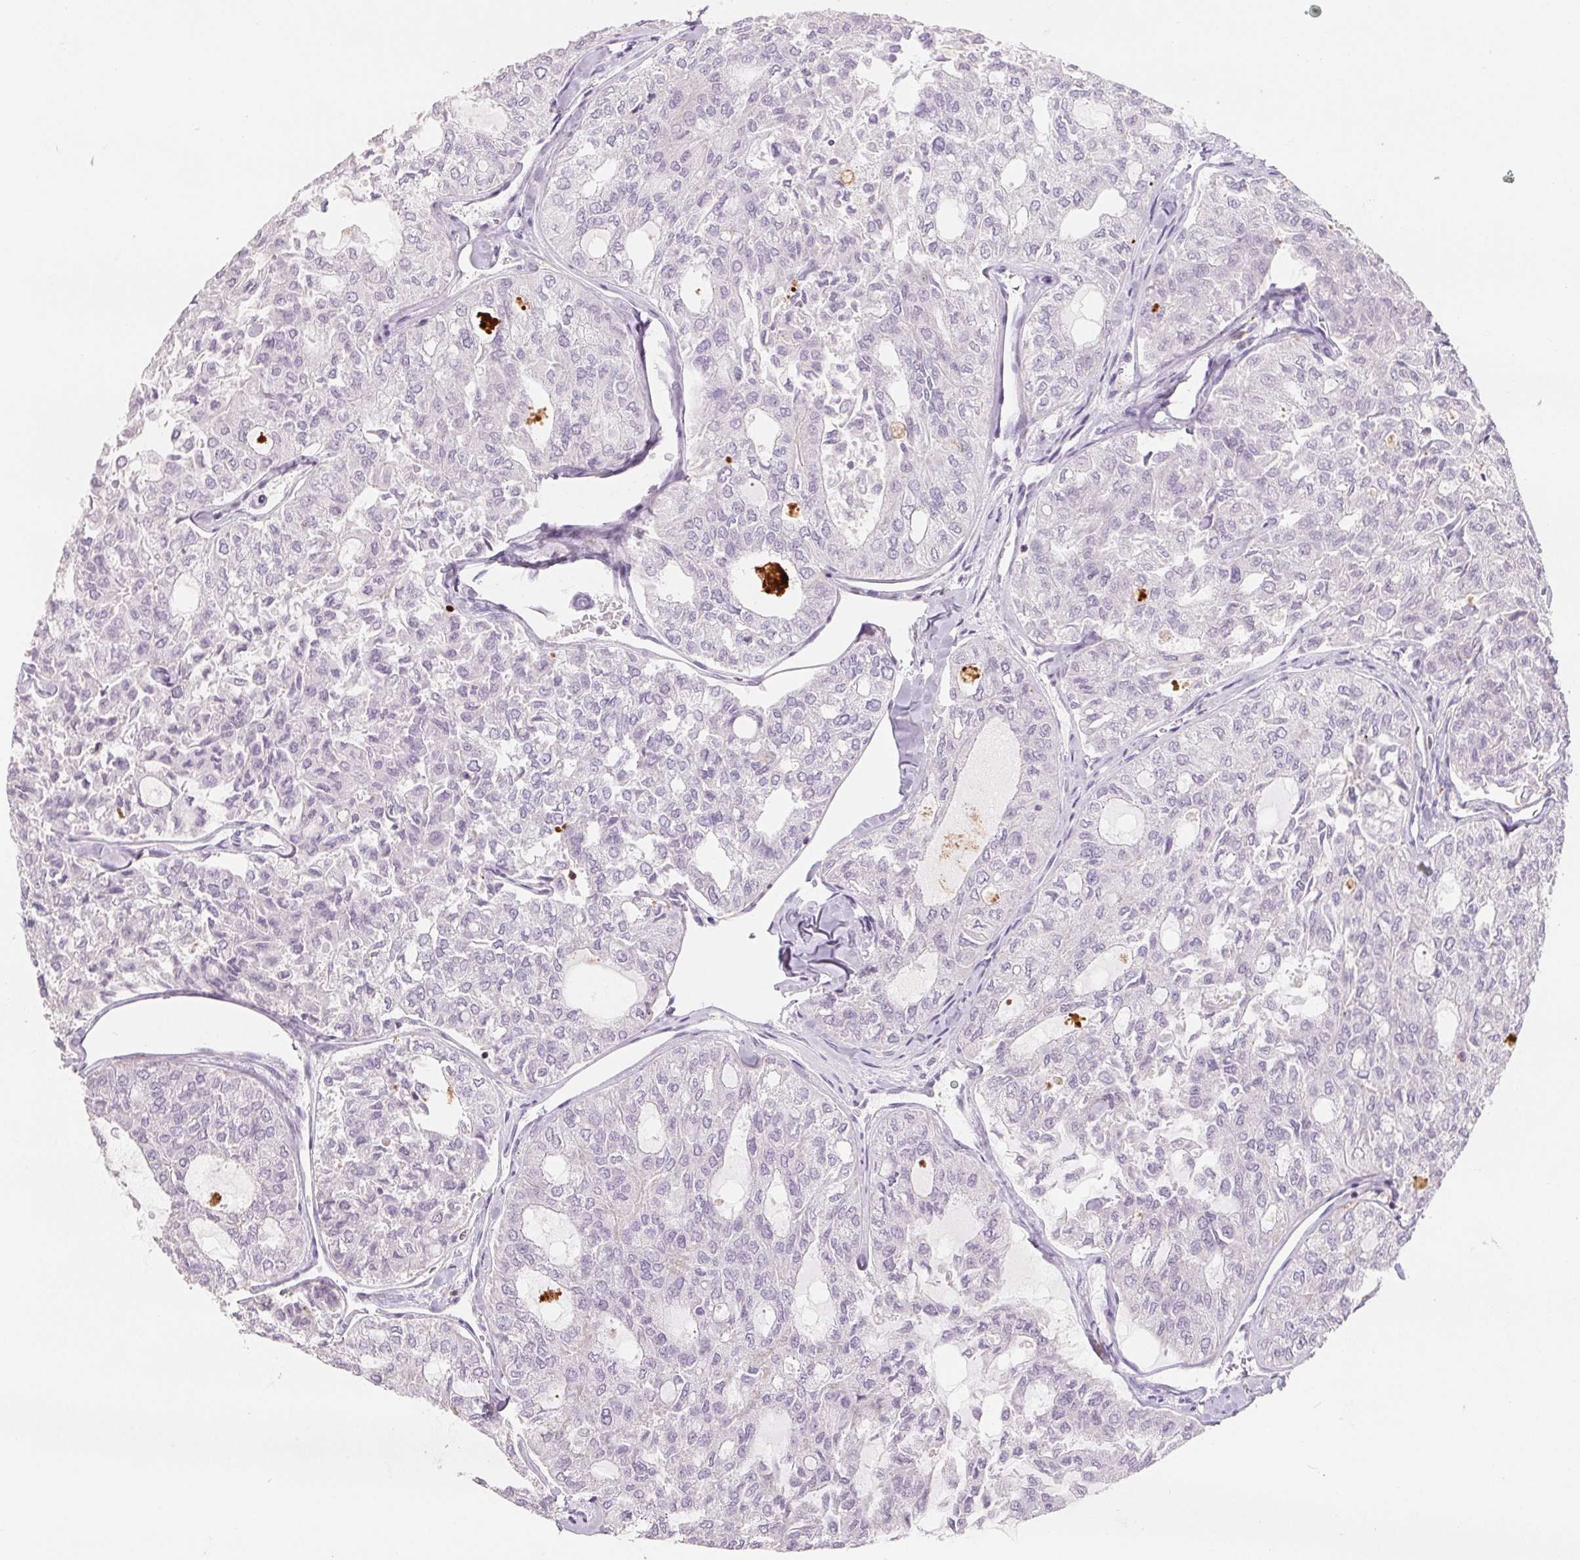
{"staining": {"intensity": "negative", "quantity": "none", "location": "none"}, "tissue": "thyroid cancer", "cell_type": "Tumor cells", "image_type": "cancer", "snomed": [{"axis": "morphology", "description": "Follicular adenoma carcinoma, NOS"}, {"axis": "topography", "description": "Thyroid gland"}], "caption": "Immunohistochemical staining of human follicular adenoma carcinoma (thyroid) reveals no significant positivity in tumor cells. (Brightfield microscopy of DAB immunohistochemistry at high magnification).", "gene": "CD69", "patient": {"sex": "male", "age": 75}}